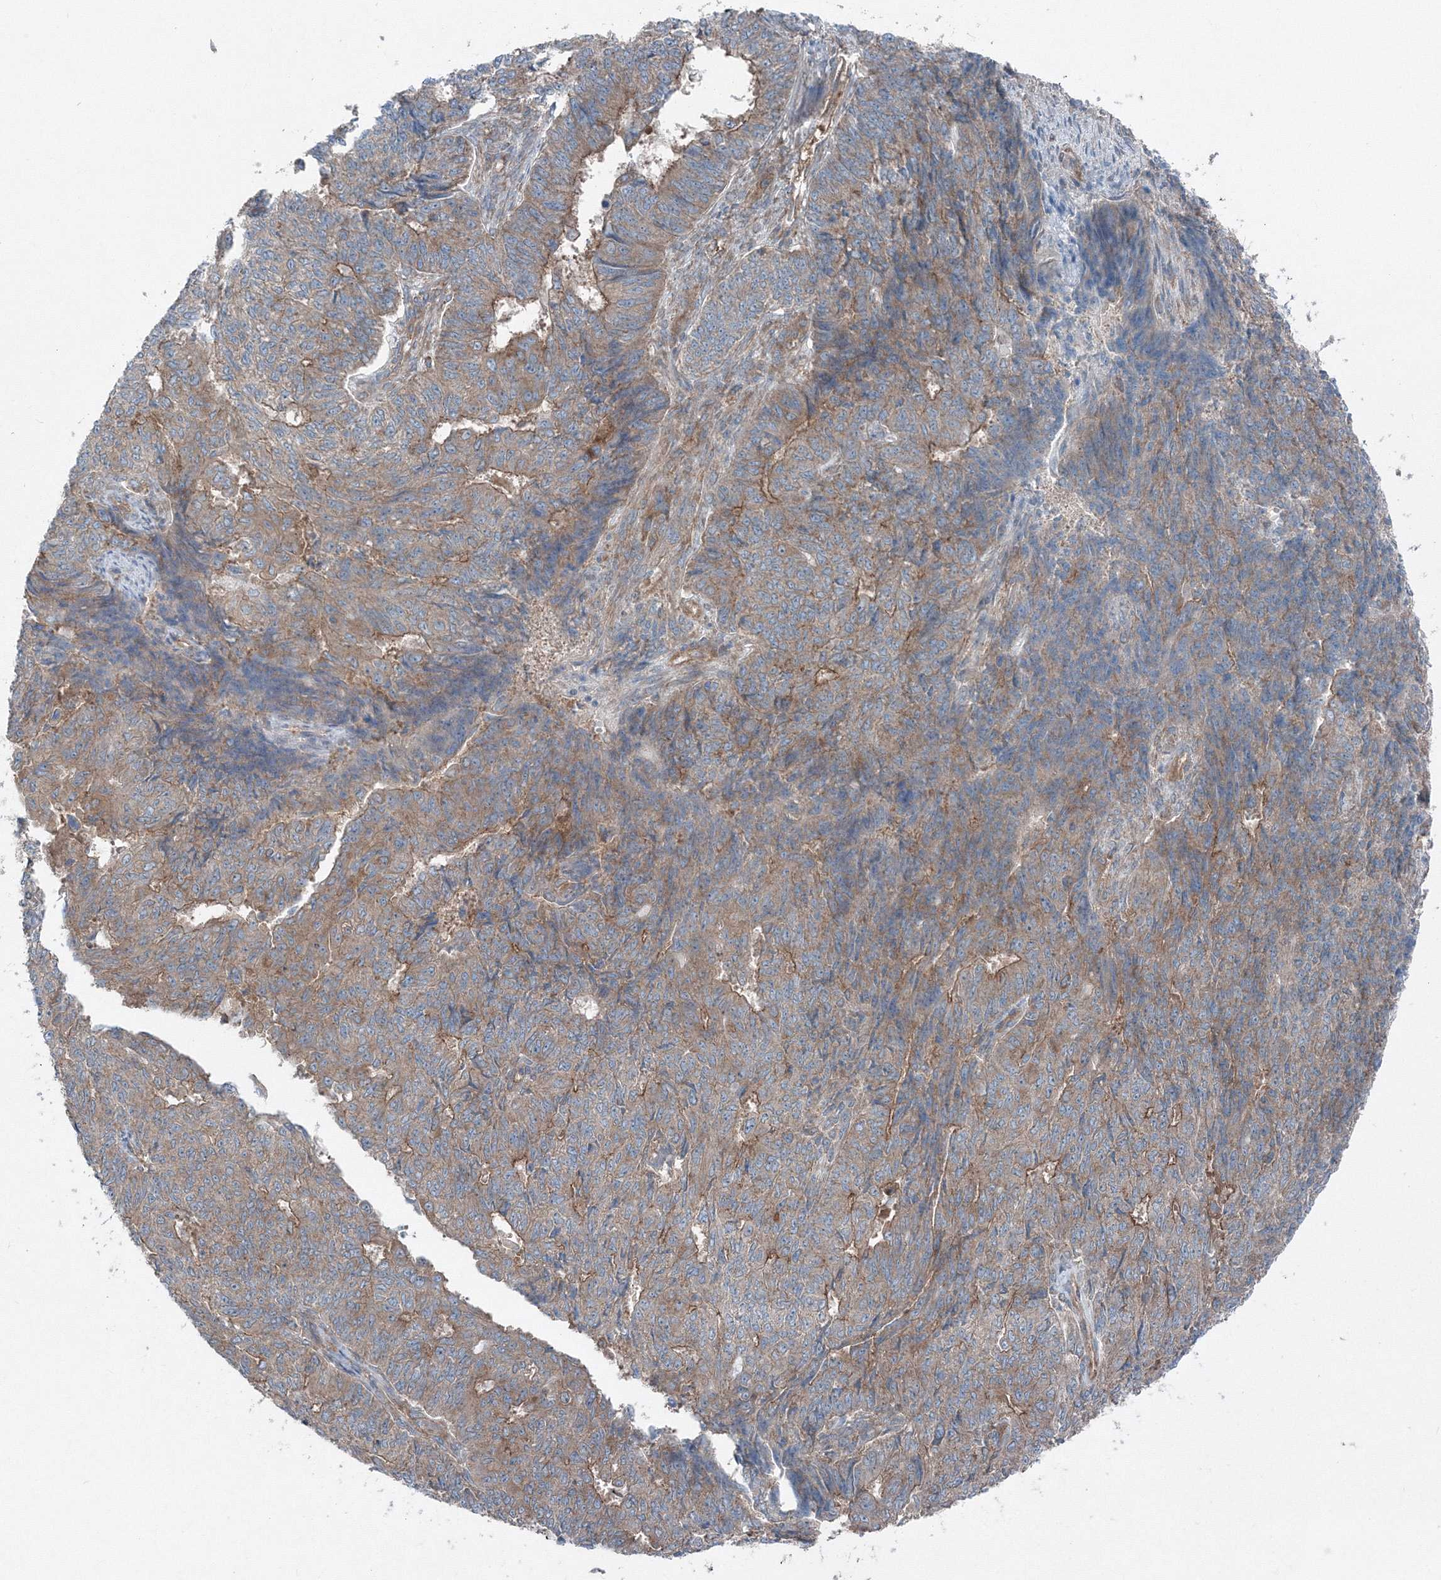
{"staining": {"intensity": "moderate", "quantity": ">75%", "location": "cytoplasmic/membranous"}, "tissue": "endometrial cancer", "cell_type": "Tumor cells", "image_type": "cancer", "snomed": [{"axis": "morphology", "description": "Adenocarcinoma, NOS"}, {"axis": "topography", "description": "Endometrium"}], "caption": "Immunohistochemical staining of human endometrial cancer (adenocarcinoma) exhibits moderate cytoplasmic/membranous protein positivity in approximately >75% of tumor cells. Immunohistochemistry (ihc) stains the protein of interest in brown and the nuclei are stained blue.", "gene": "TPRKB", "patient": {"sex": "female", "age": 32}}